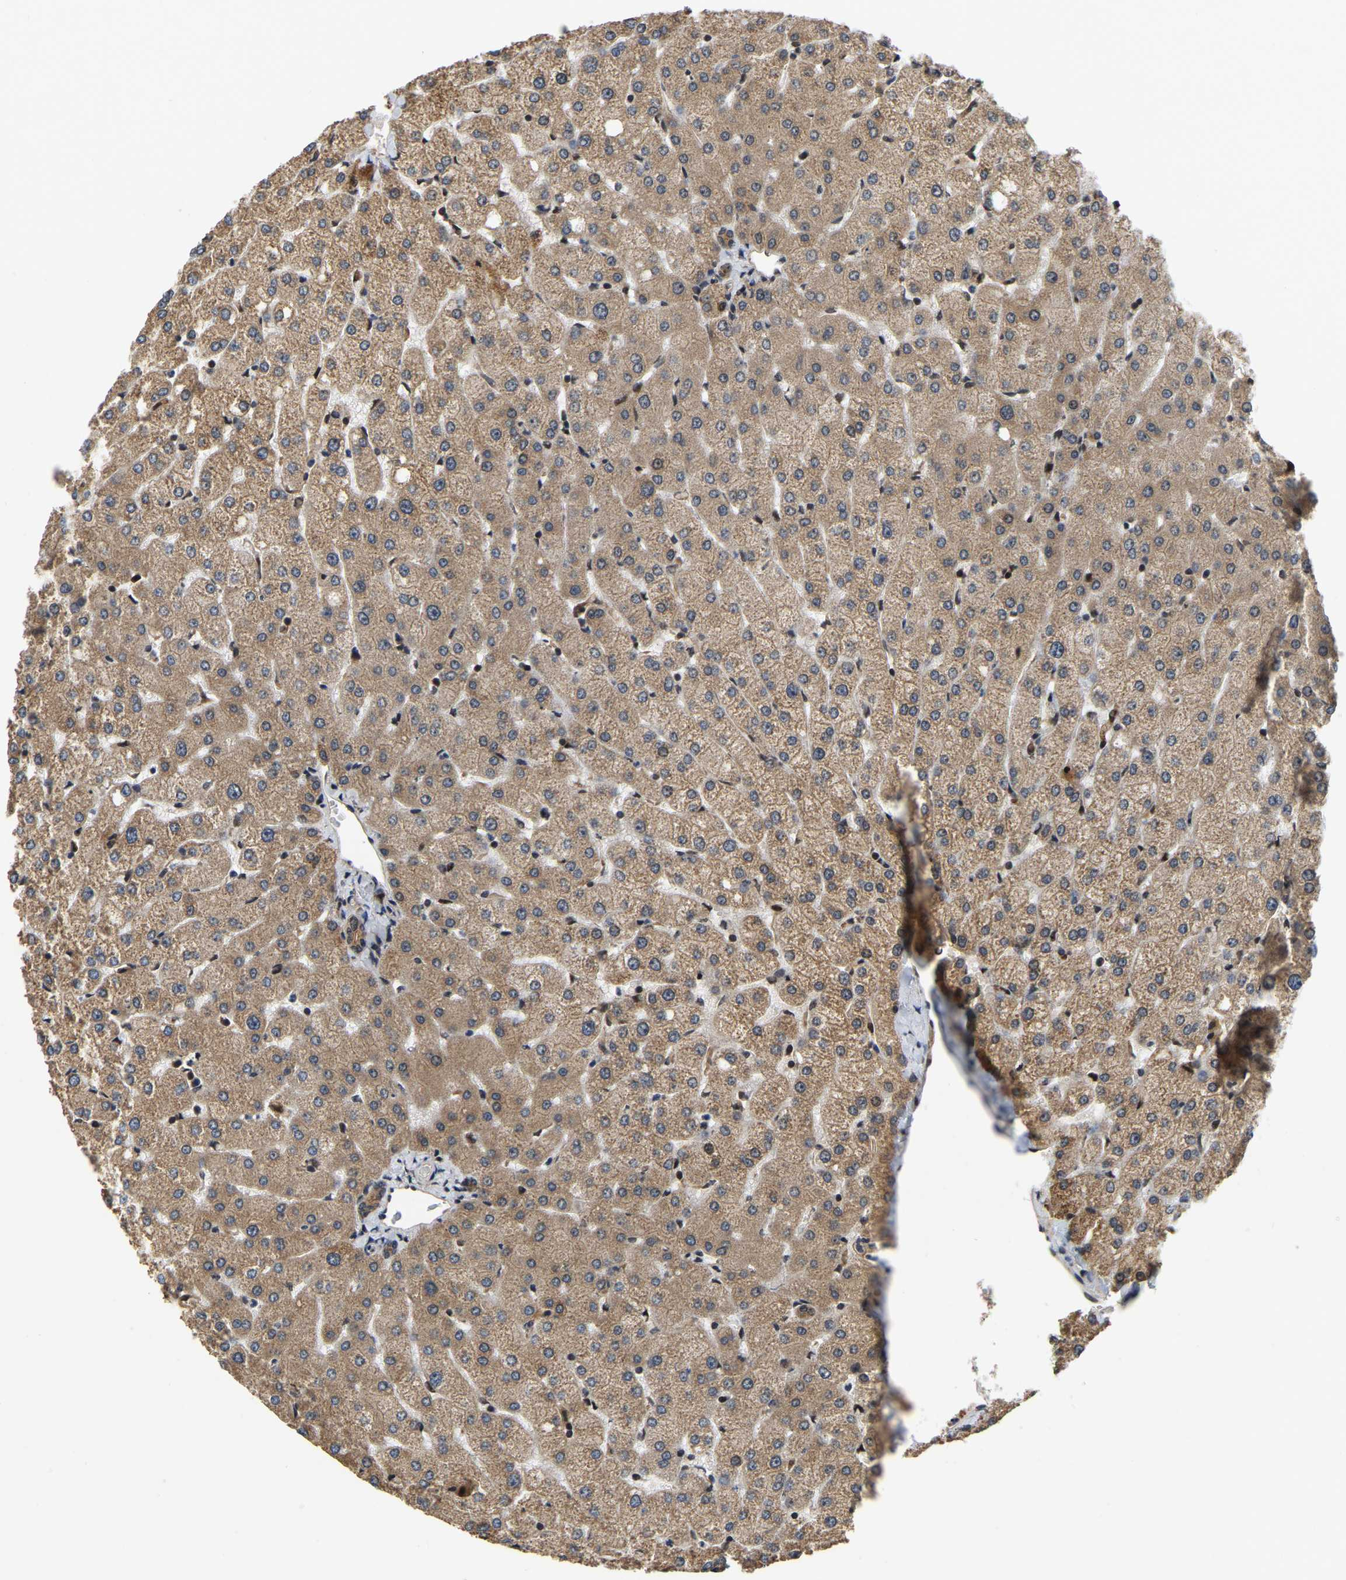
{"staining": {"intensity": "moderate", "quantity": ">75%", "location": "cytoplasmic/membranous"}, "tissue": "liver", "cell_type": "Cholangiocytes", "image_type": "normal", "snomed": [{"axis": "morphology", "description": "Normal tissue, NOS"}, {"axis": "topography", "description": "Liver"}], "caption": "Immunohistochemical staining of benign human liver reveals moderate cytoplasmic/membranous protein positivity in approximately >75% of cholangiocytes.", "gene": "CIAO1", "patient": {"sex": "female", "age": 54}}